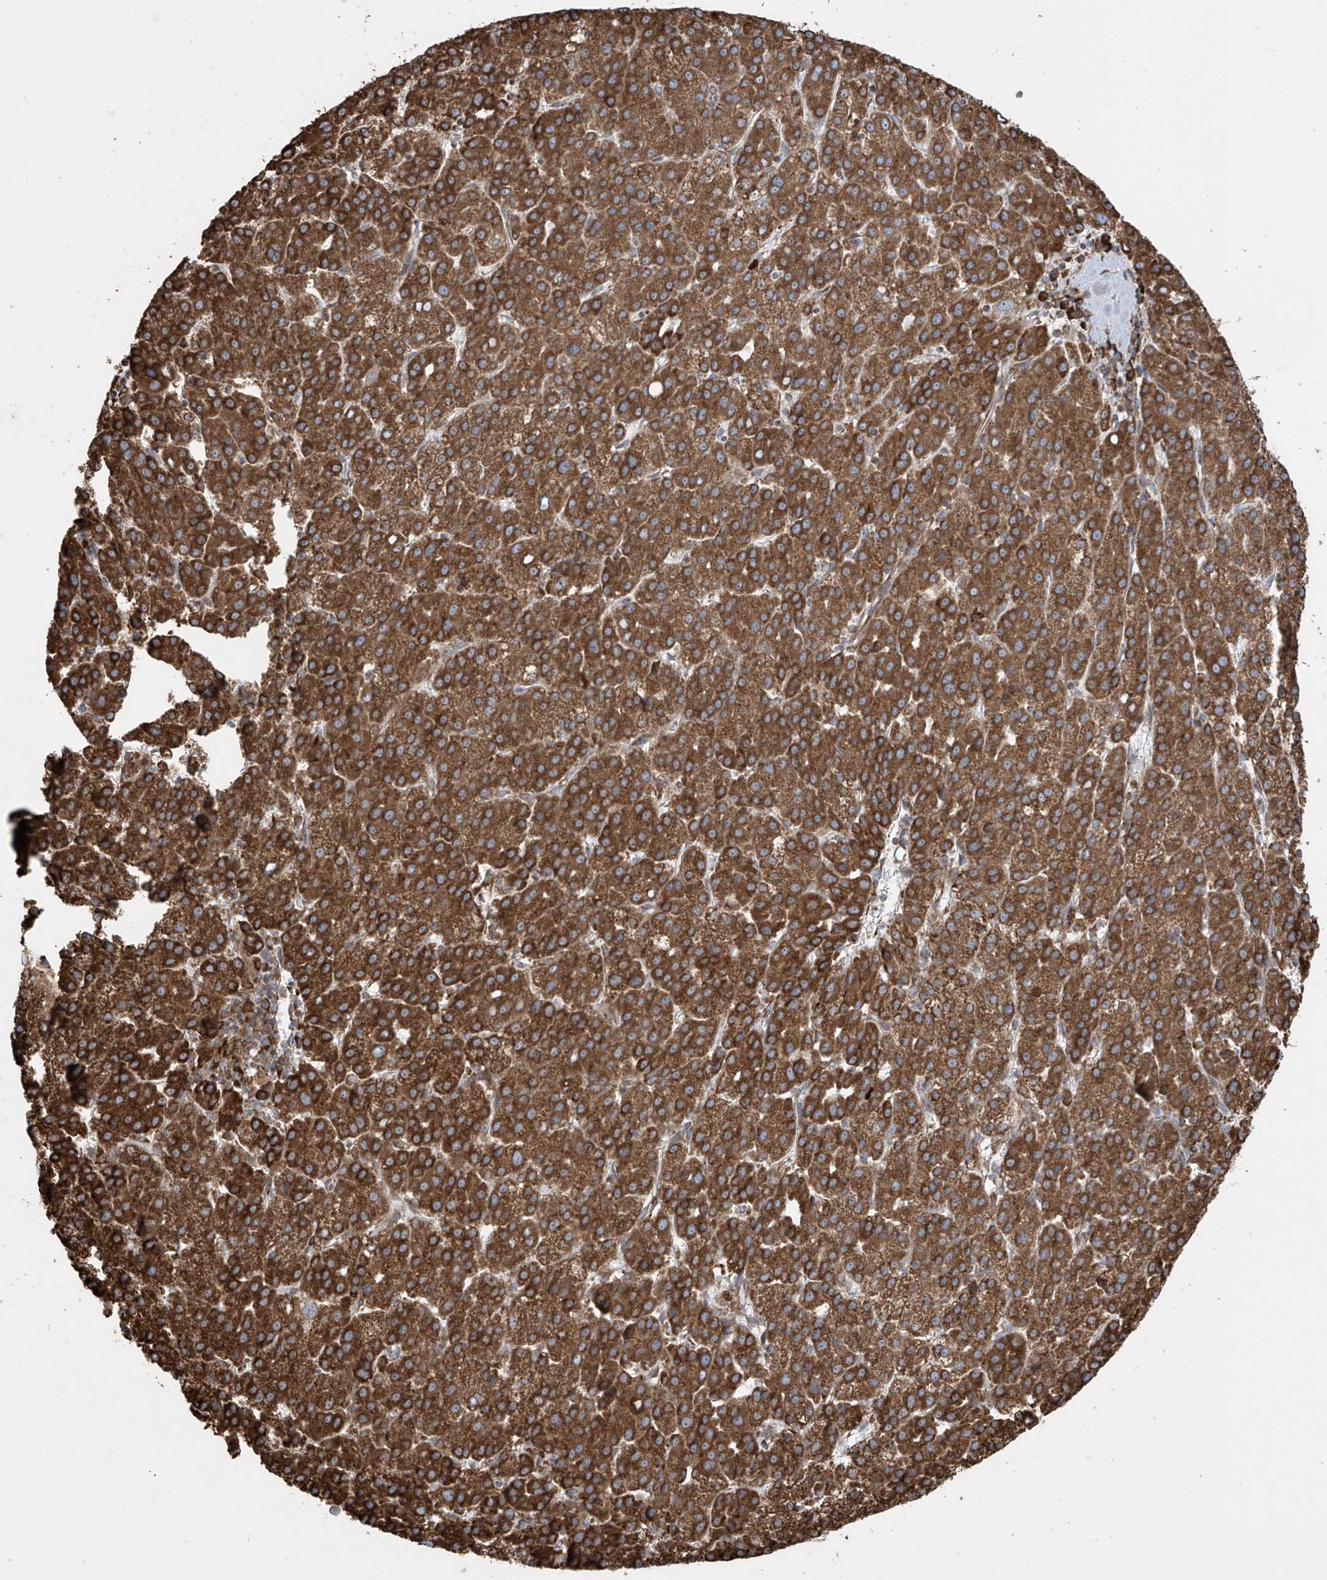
{"staining": {"intensity": "strong", "quantity": ">75%", "location": "cytoplasmic/membranous"}, "tissue": "liver cancer", "cell_type": "Tumor cells", "image_type": "cancer", "snomed": [{"axis": "morphology", "description": "Carcinoma, Hepatocellular, NOS"}, {"axis": "topography", "description": "Liver"}], "caption": "Approximately >75% of tumor cells in human liver cancer (hepatocellular carcinoma) exhibit strong cytoplasmic/membranous protein expression as visualized by brown immunohistochemical staining.", "gene": "MX1", "patient": {"sex": "female", "age": 58}}